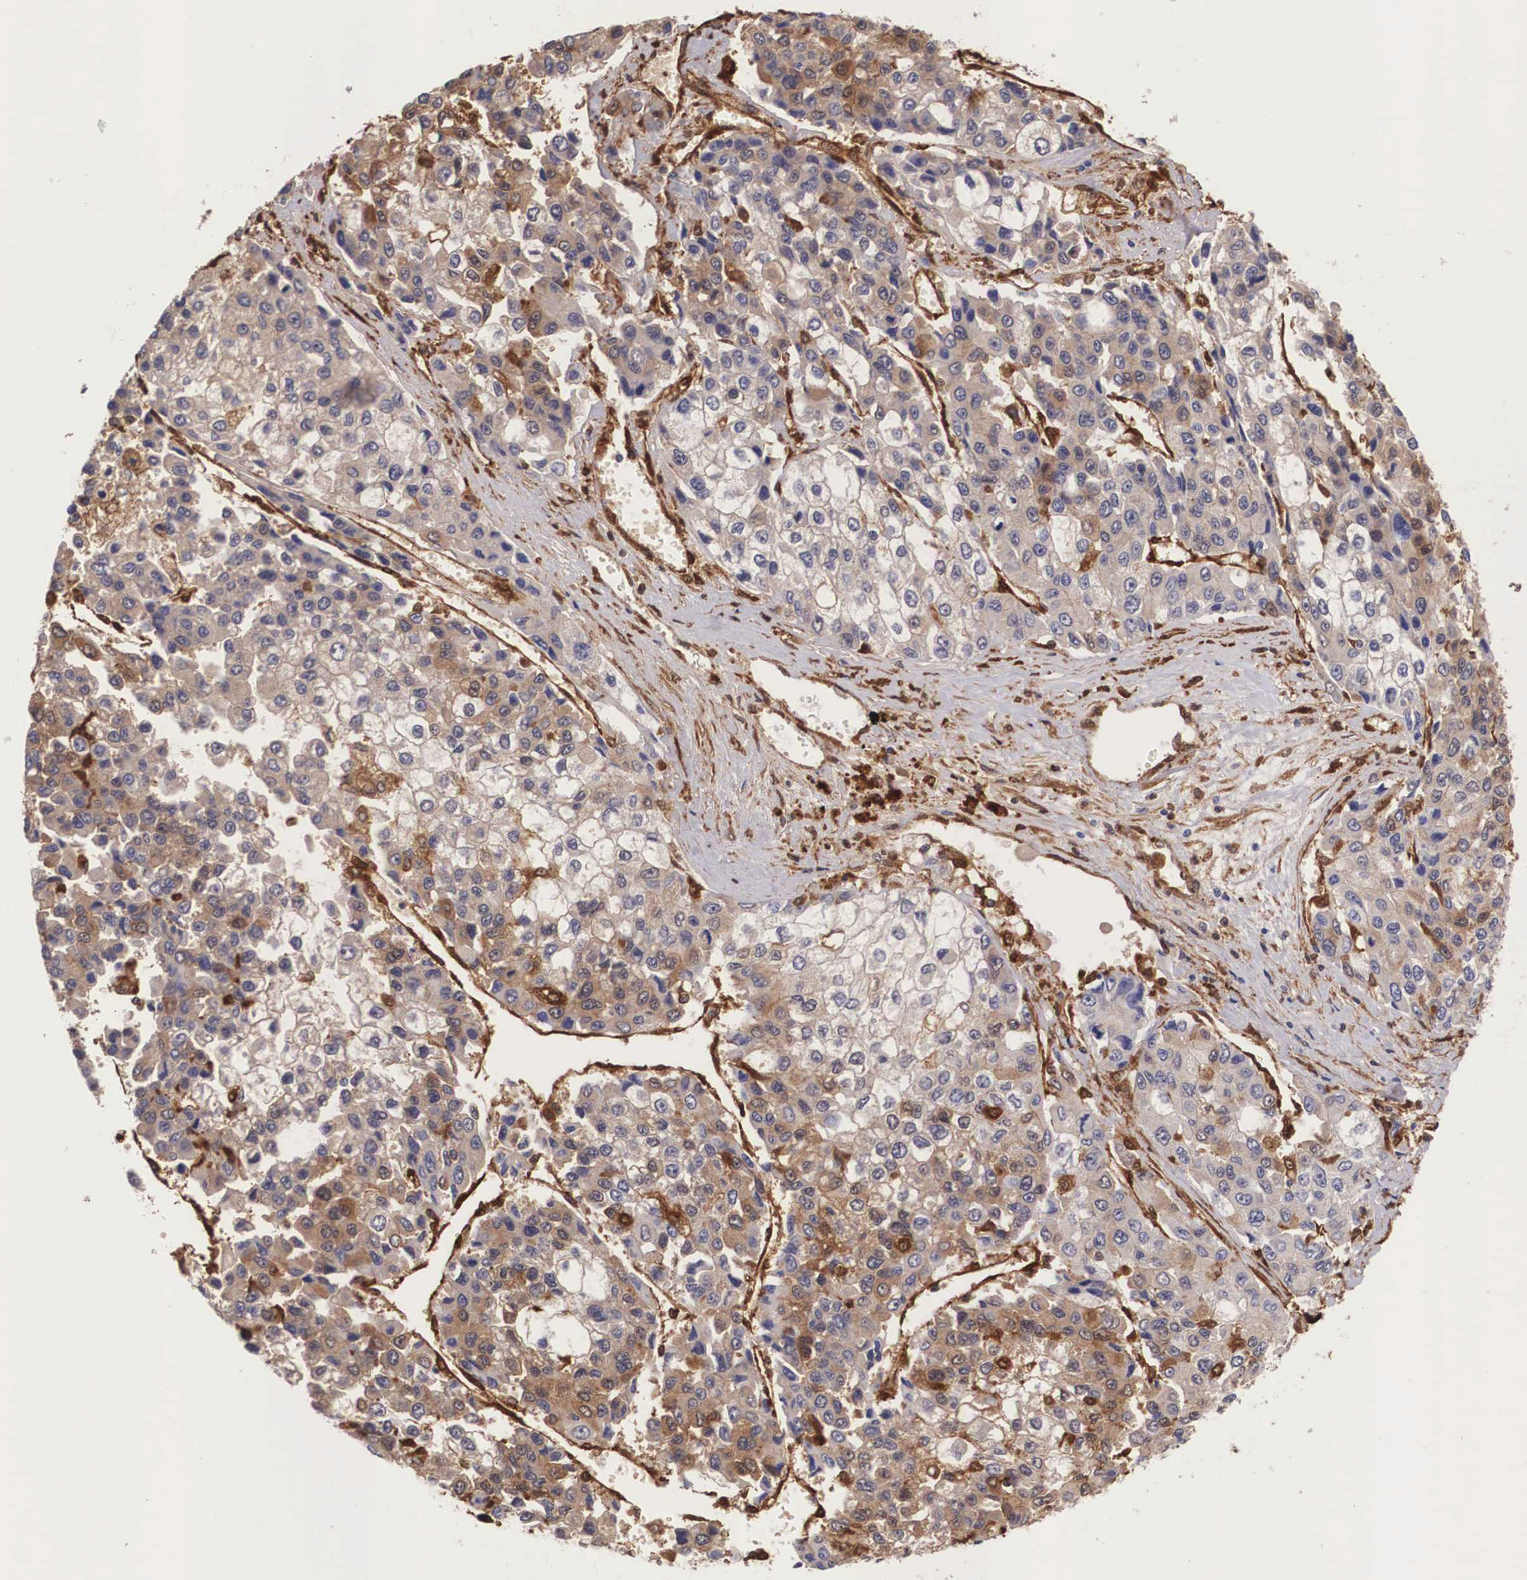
{"staining": {"intensity": "moderate", "quantity": ">75%", "location": "cytoplasmic/membranous"}, "tissue": "liver cancer", "cell_type": "Tumor cells", "image_type": "cancer", "snomed": [{"axis": "morphology", "description": "Carcinoma, Hepatocellular, NOS"}, {"axis": "topography", "description": "Liver"}], "caption": "Brown immunohistochemical staining in human liver cancer displays moderate cytoplasmic/membranous staining in approximately >75% of tumor cells.", "gene": "LGALS1", "patient": {"sex": "female", "age": 66}}